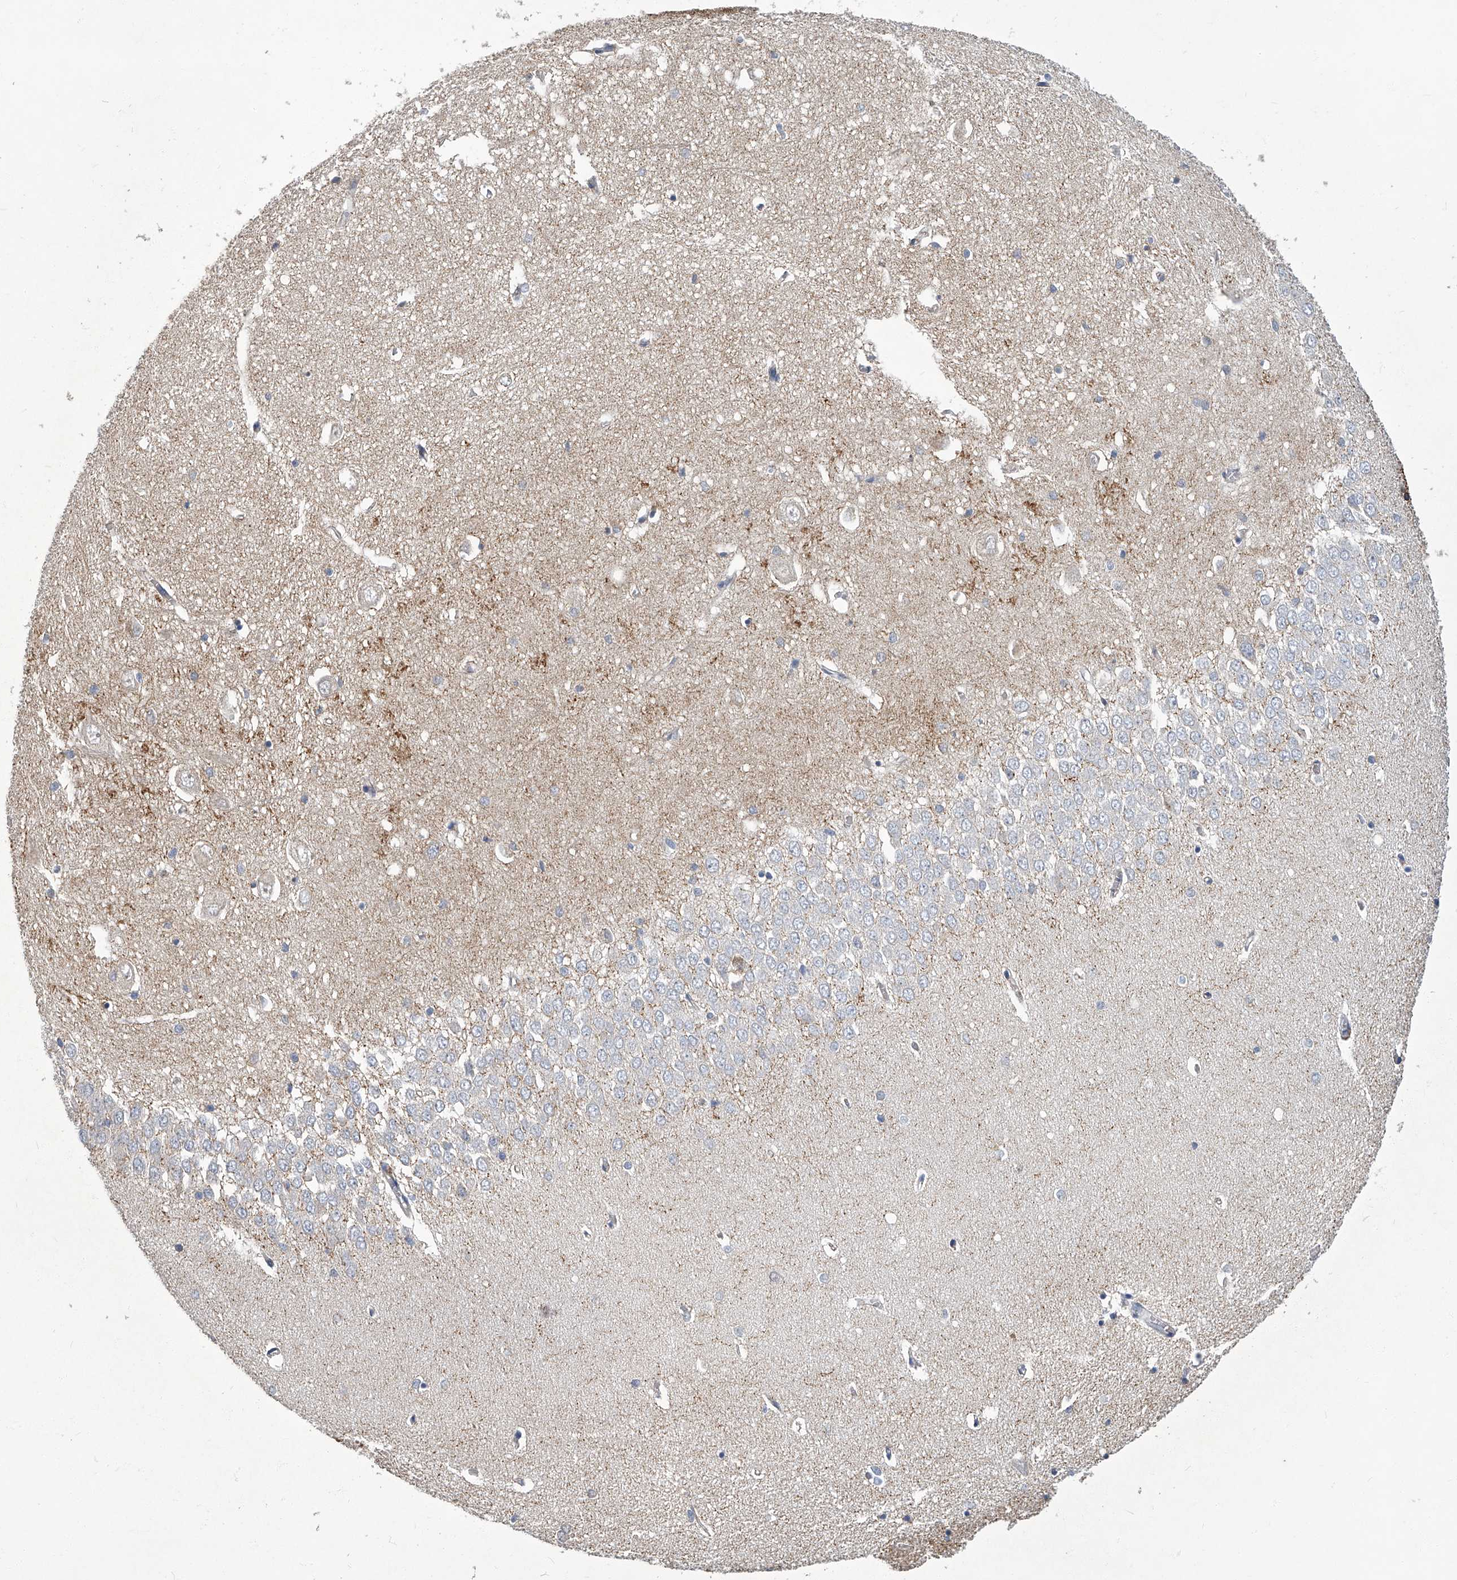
{"staining": {"intensity": "negative", "quantity": "none", "location": "none"}, "tissue": "hippocampus", "cell_type": "Glial cells", "image_type": "normal", "snomed": [{"axis": "morphology", "description": "Normal tissue, NOS"}, {"axis": "topography", "description": "Hippocampus"}], "caption": "Immunohistochemical staining of unremarkable human hippocampus displays no significant positivity in glial cells.", "gene": "TGFBR1", "patient": {"sex": "female", "age": 64}}